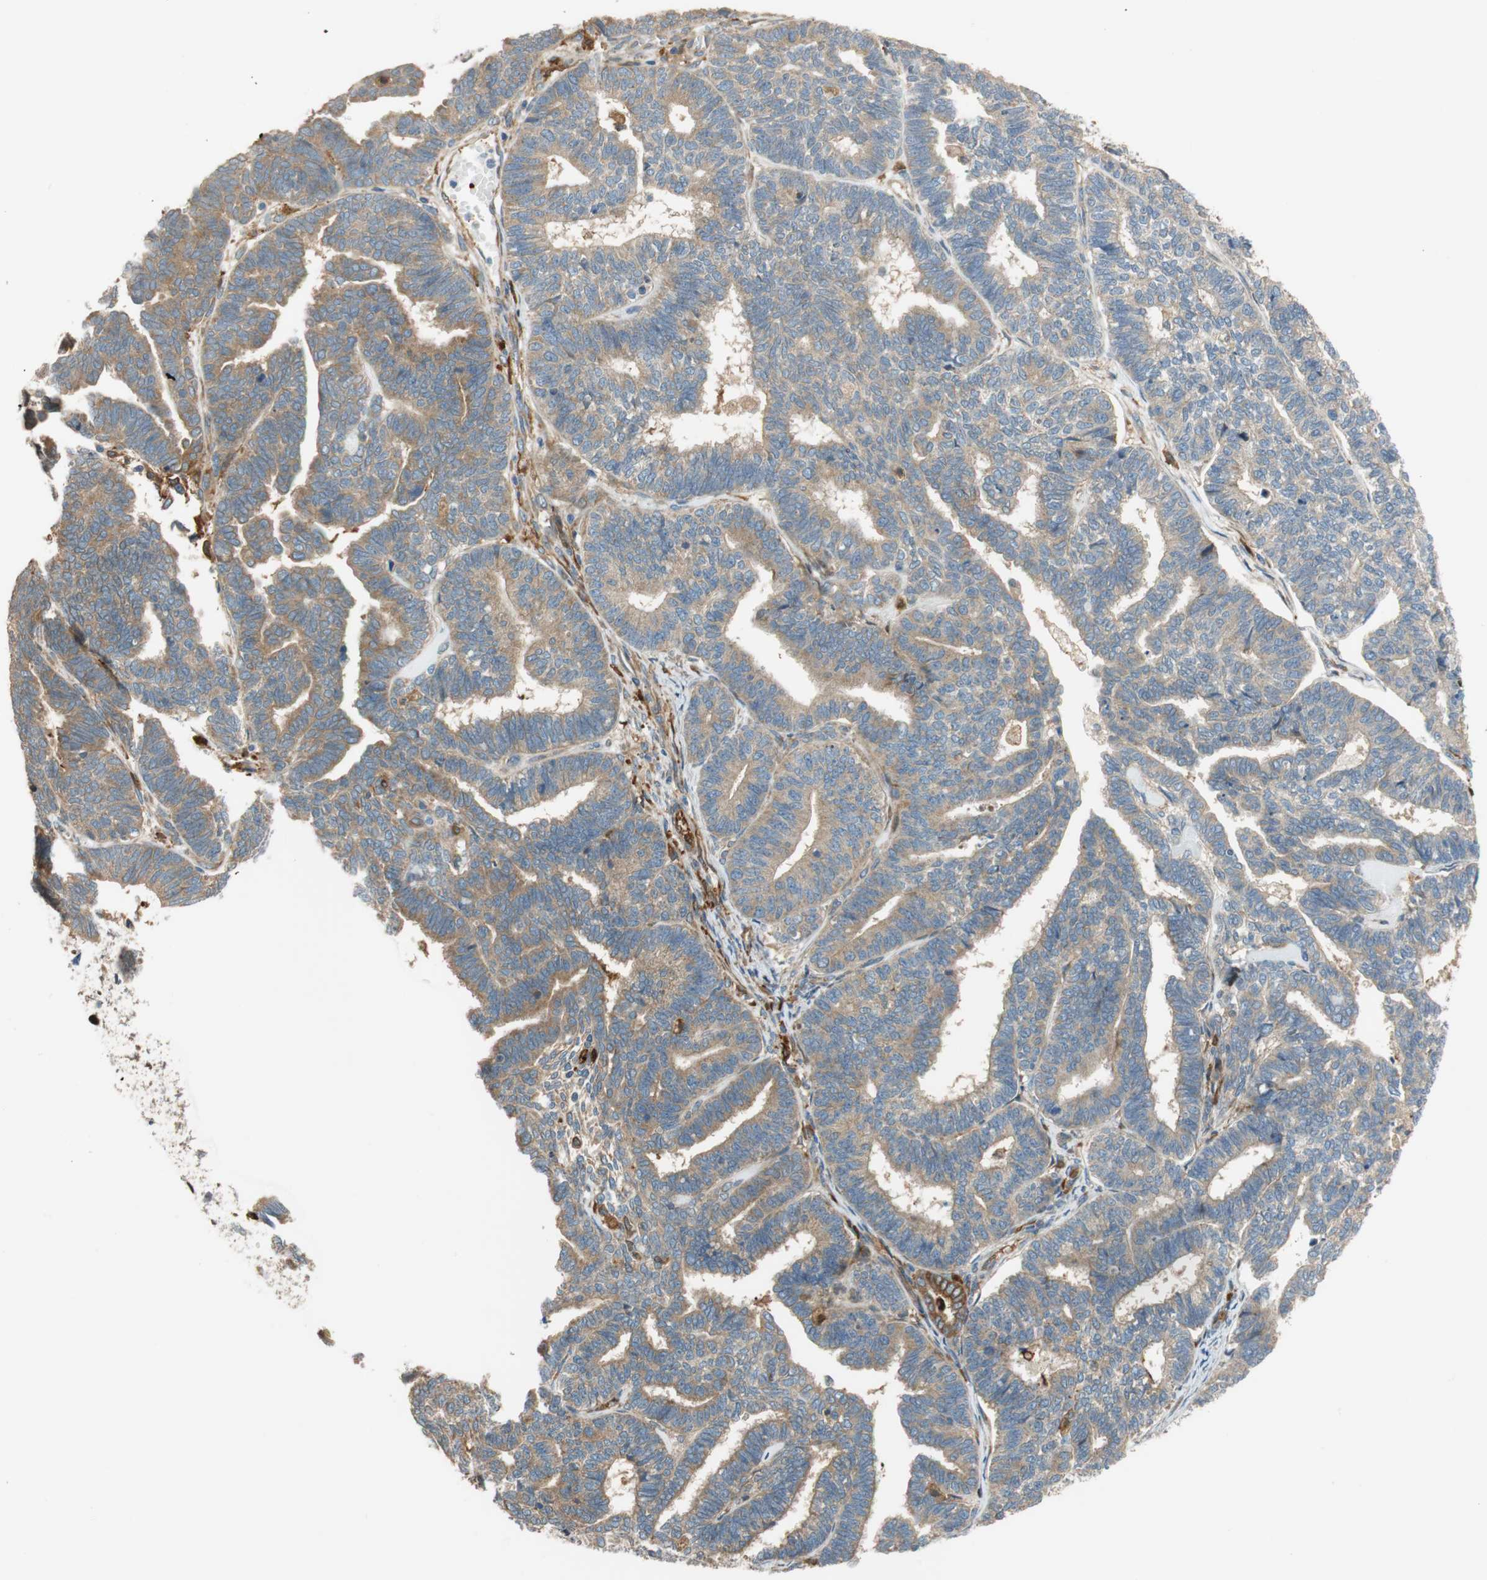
{"staining": {"intensity": "weak", "quantity": ">75%", "location": "cytoplasmic/membranous"}, "tissue": "endometrial cancer", "cell_type": "Tumor cells", "image_type": "cancer", "snomed": [{"axis": "morphology", "description": "Adenocarcinoma, NOS"}, {"axis": "topography", "description": "Endometrium"}], "caption": "A brown stain shows weak cytoplasmic/membranous staining of a protein in human endometrial cancer (adenocarcinoma) tumor cells.", "gene": "PARP14", "patient": {"sex": "female", "age": 70}}